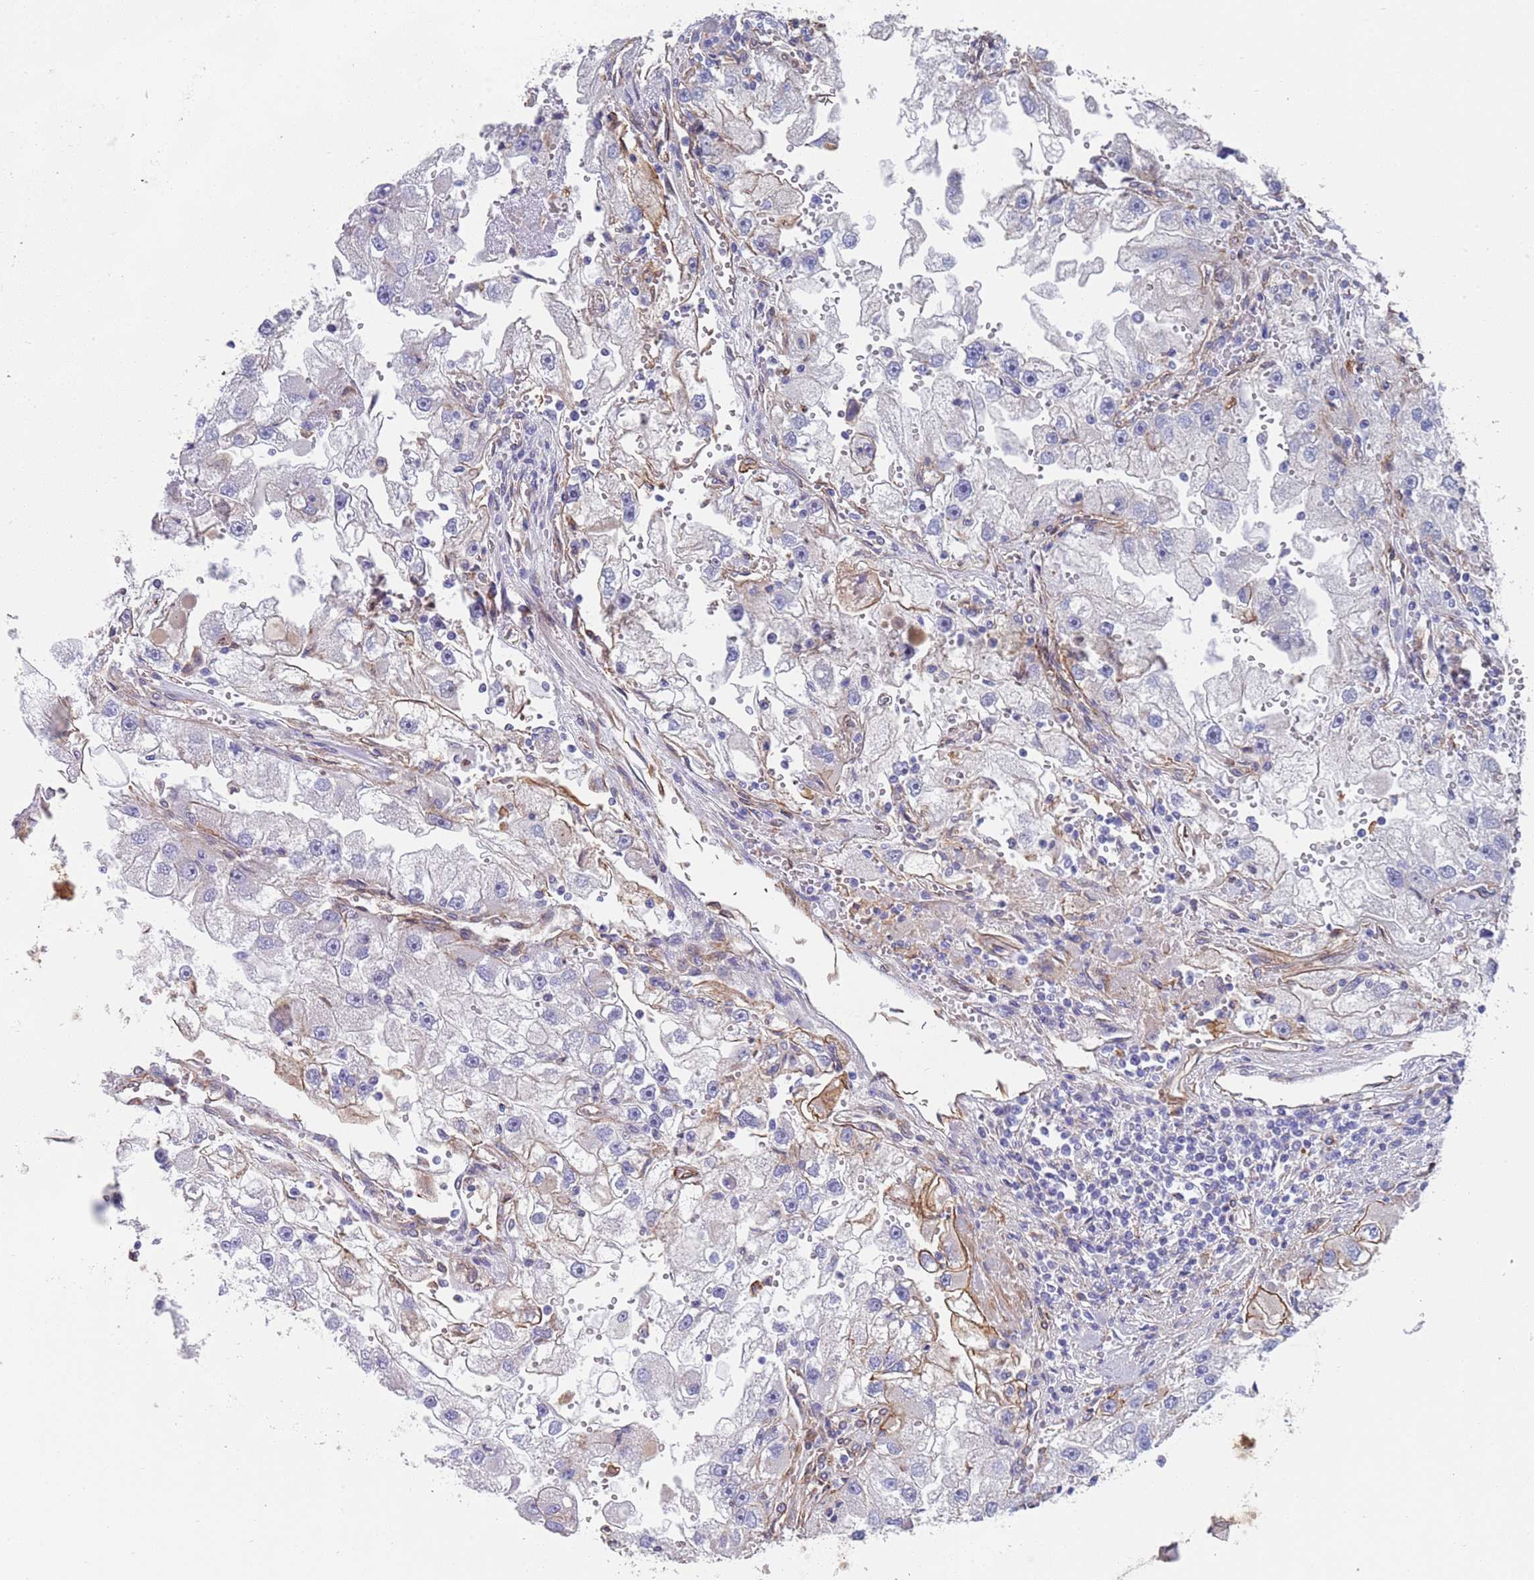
{"staining": {"intensity": "negative", "quantity": "none", "location": "none"}, "tissue": "renal cancer", "cell_type": "Tumor cells", "image_type": "cancer", "snomed": [{"axis": "morphology", "description": "Adenocarcinoma, NOS"}, {"axis": "topography", "description": "Kidney"}], "caption": "DAB immunohistochemical staining of human adenocarcinoma (renal) exhibits no significant positivity in tumor cells.", "gene": "JAKMIP2", "patient": {"sex": "male", "age": 63}}